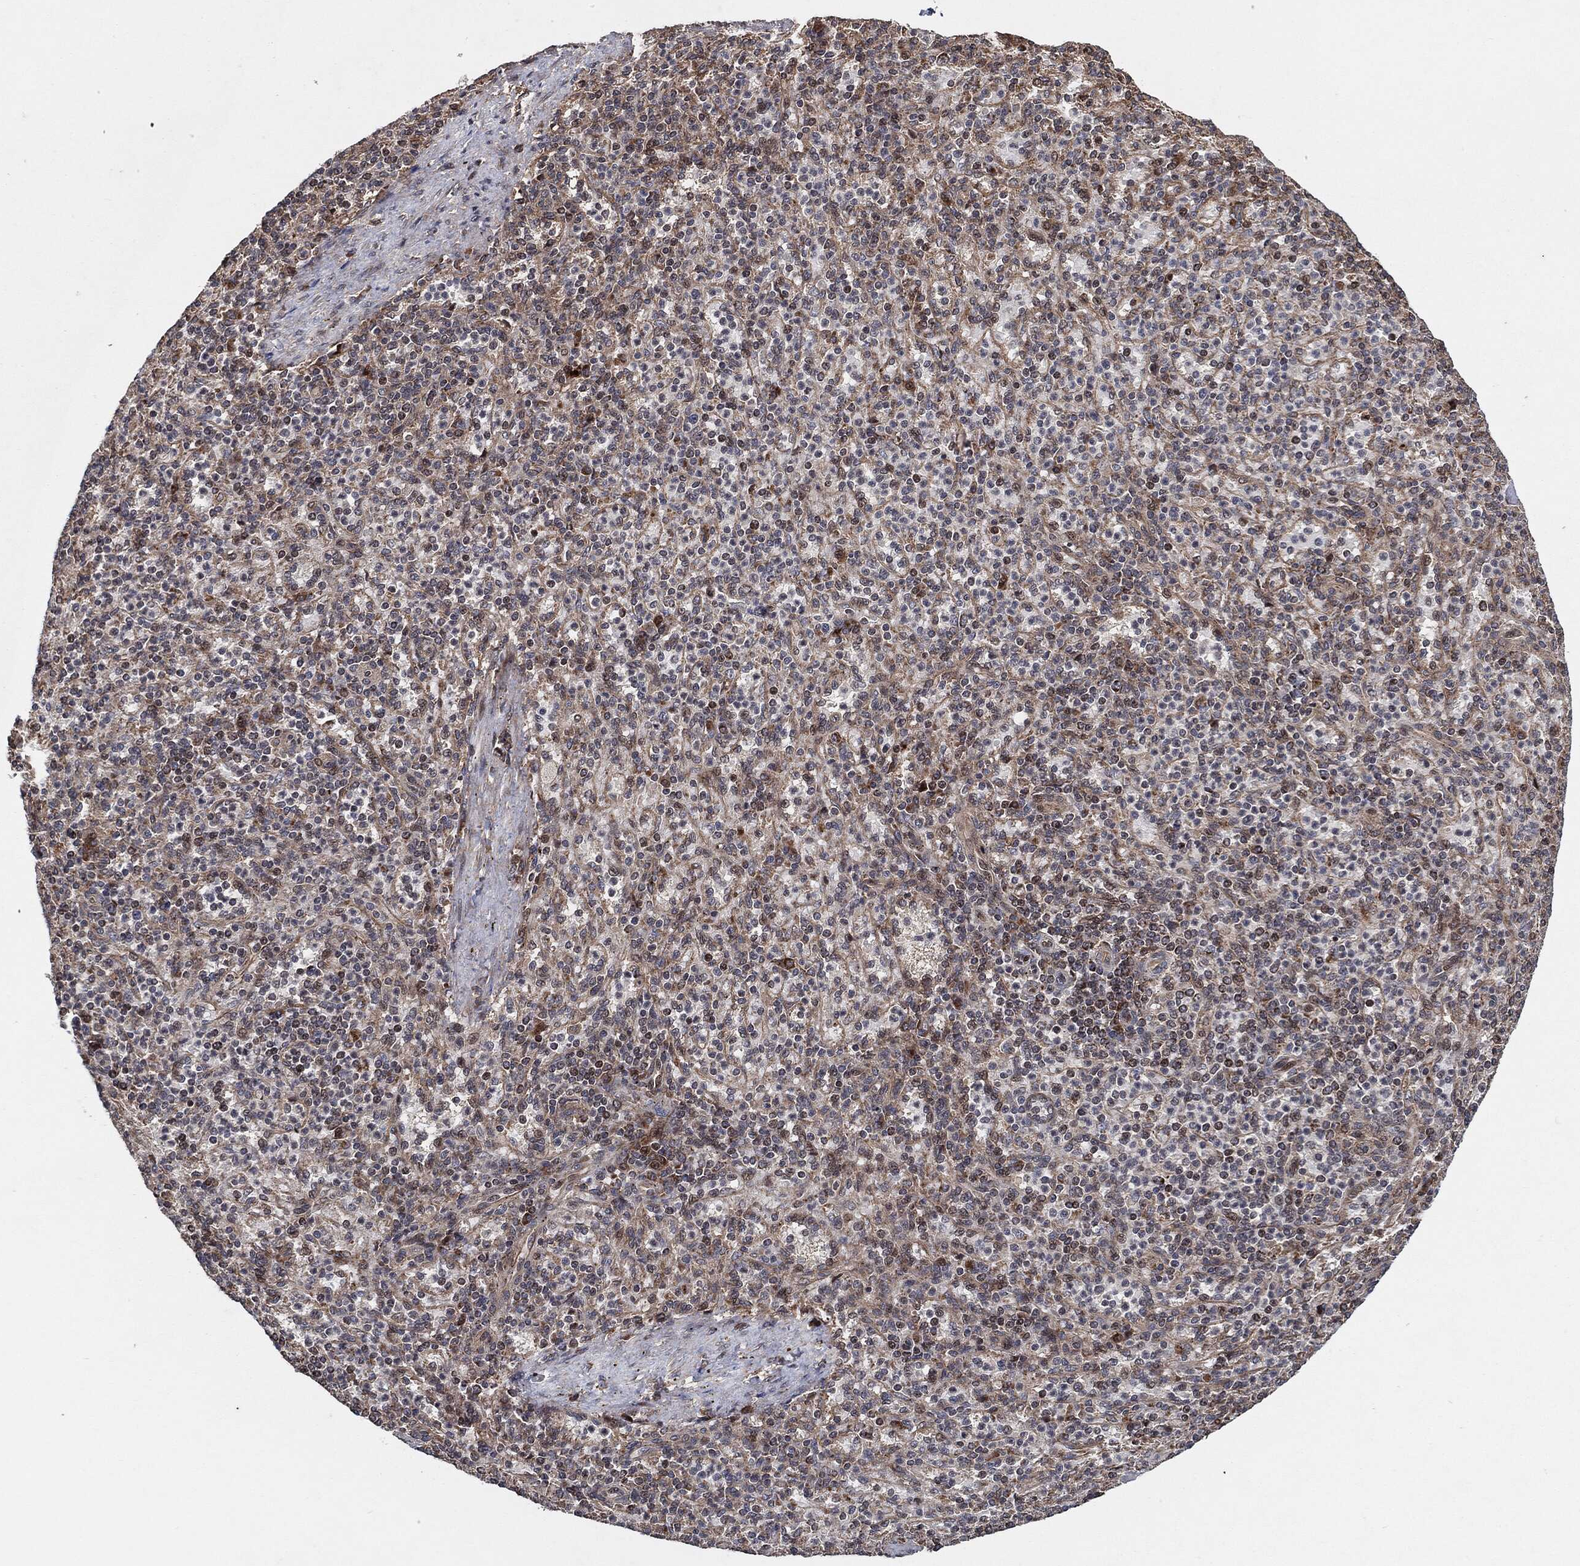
{"staining": {"intensity": "negative", "quantity": "none", "location": "none"}, "tissue": "spleen", "cell_type": "Cells in red pulp", "image_type": "normal", "snomed": [{"axis": "morphology", "description": "Normal tissue, NOS"}, {"axis": "topography", "description": "Spleen"}], "caption": "A high-resolution micrograph shows IHC staining of unremarkable spleen, which demonstrates no significant expression in cells in red pulp.", "gene": "BCAR1", "patient": {"sex": "female", "age": 74}}